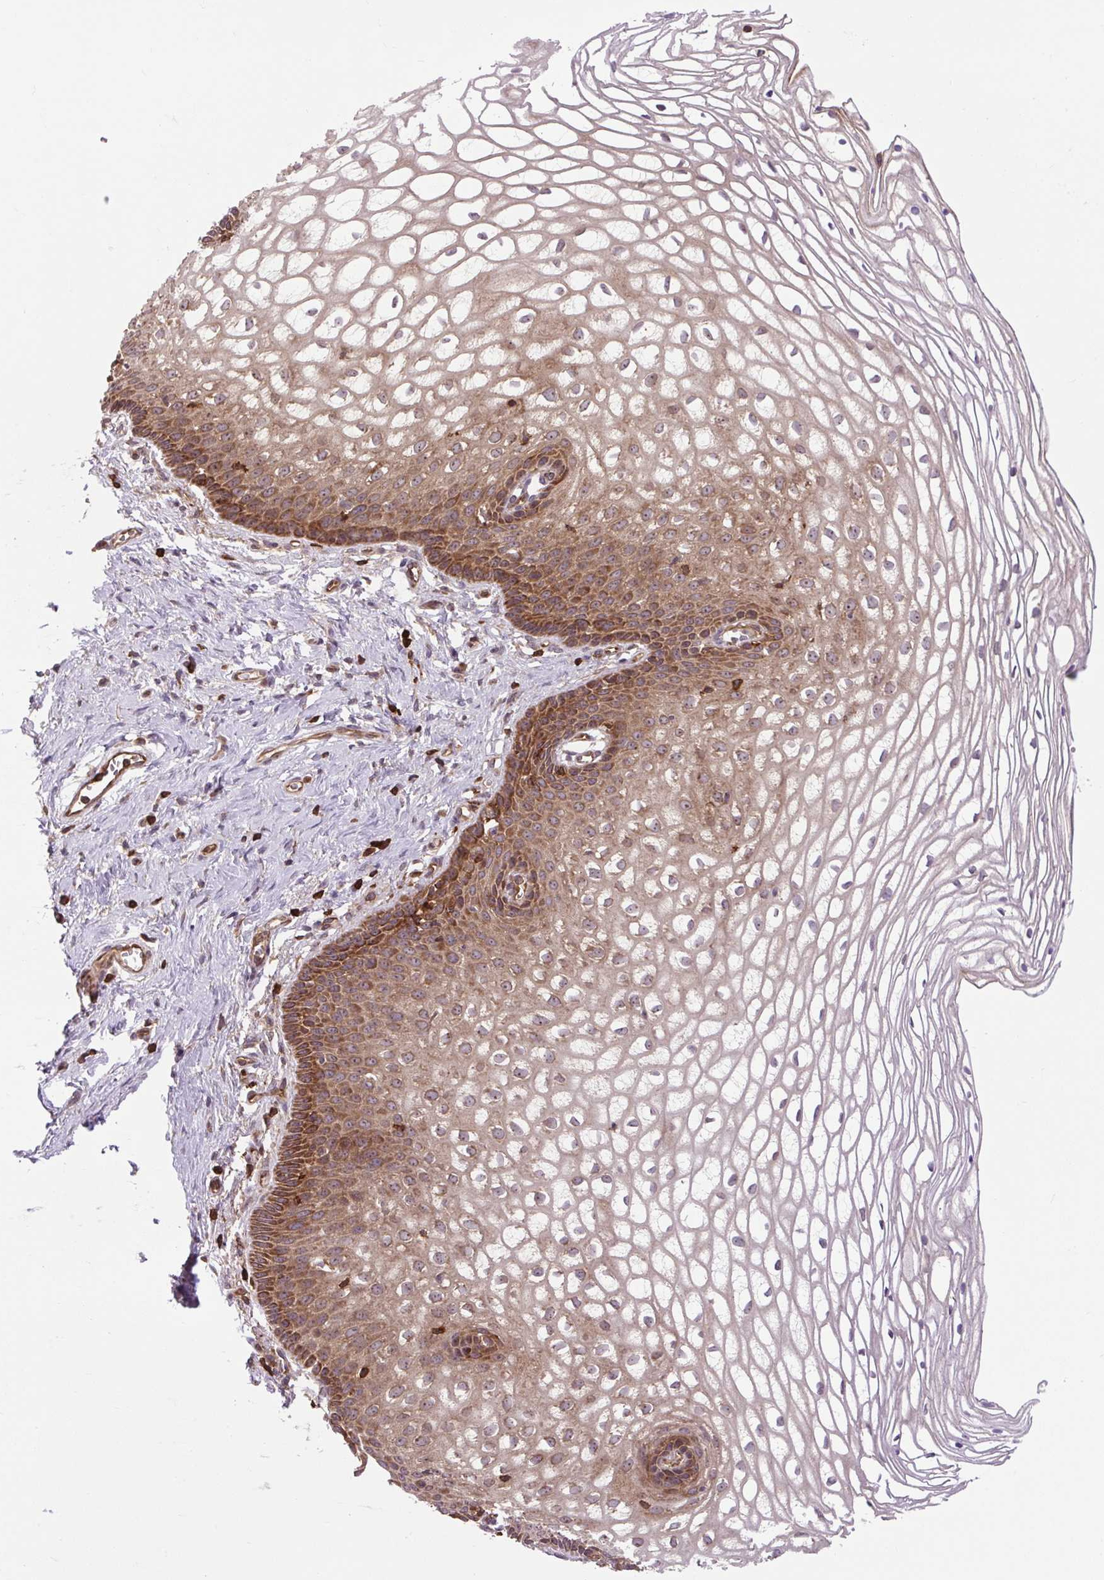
{"staining": {"intensity": "moderate", "quantity": ">75%", "location": "cytoplasmic/membranous"}, "tissue": "cervix", "cell_type": "Glandular cells", "image_type": "normal", "snomed": [{"axis": "morphology", "description": "Normal tissue, NOS"}, {"axis": "topography", "description": "Cervix"}], "caption": "A high-resolution histopathology image shows immunohistochemistry (IHC) staining of unremarkable cervix, which demonstrates moderate cytoplasmic/membranous expression in approximately >75% of glandular cells. (DAB IHC, brown staining for protein, blue staining for nuclei).", "gene": "PLCG1", "patient": {"sex": "female", "age": 36}}